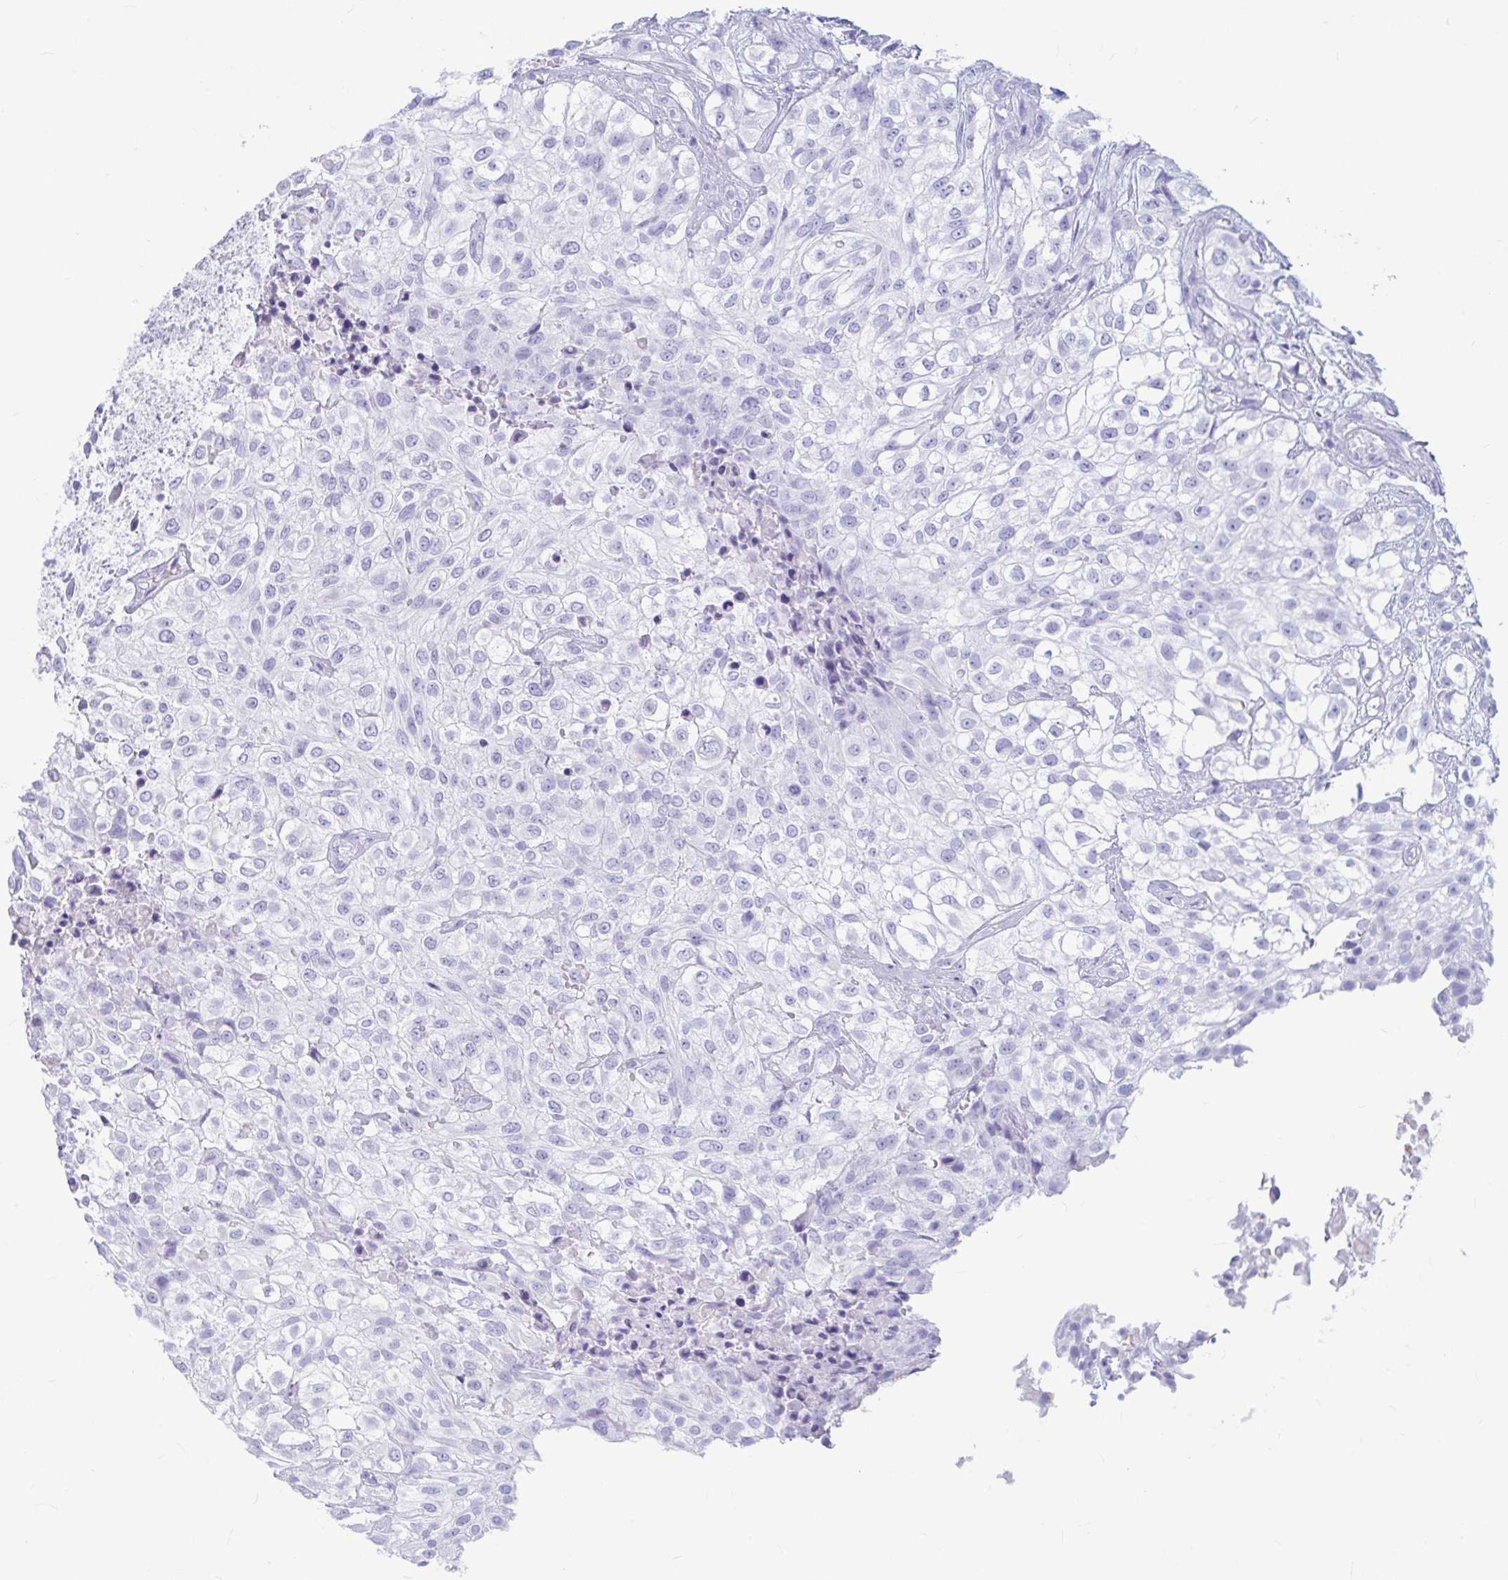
{"staining": {"intensity": "negative", "quantity": "none", "location": "none"}, "tissue": "urothelial cancer", "cell_type": "Tumor cells", "image_type": "cancer", "snomed": [{"axis": "morphology", "description": "Urothelial carcinoma, High grade"}, {"axis": "topography", "description": "Urinary bladder"}], "caption": "Photomicrograph shows no significant protein staining in tumor cells of urothelial cancer.", "gene": "OR5J2", "patient": {"sex": "male", "age": 56}}